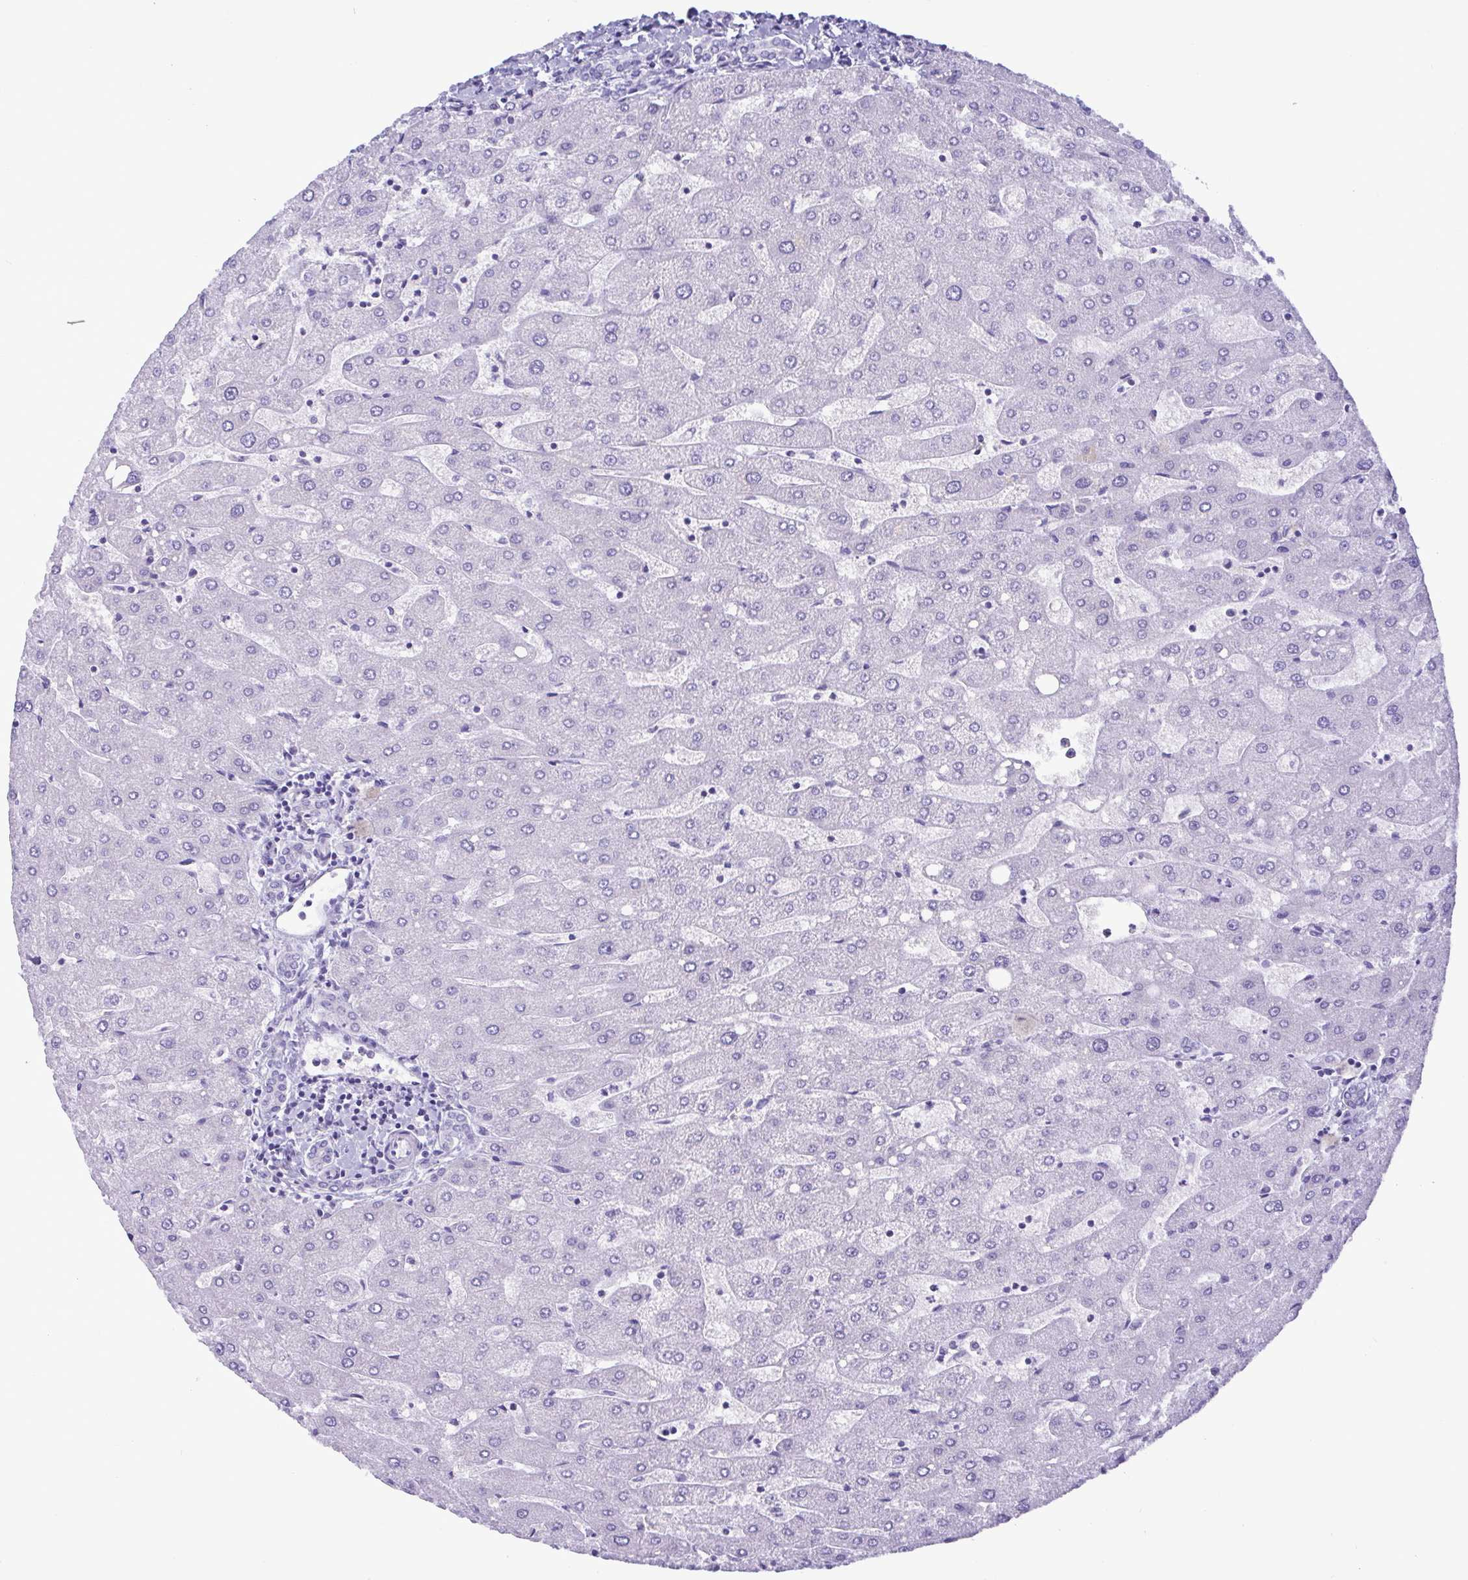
{"staining": {"intensity": "negative", "quantity": "none", "location": "none"}, "tissue": "liver", "cell_type": "Cholangiocytes", "image_type": "normal", "snomed": [{"axis": "morphology", "description": "Normal tissue, NOS"}, {"axis": "topography", "description": "Liver"}], "caption": "High magnification brightfield microscopy of unremarkable liver stained with DAB (brown) and counterstained with hematoxylin (blue): cholangiocytes show no significant positivity.", "gene": "TNNI3", "patient": {"sex": "male", "age": 67}}